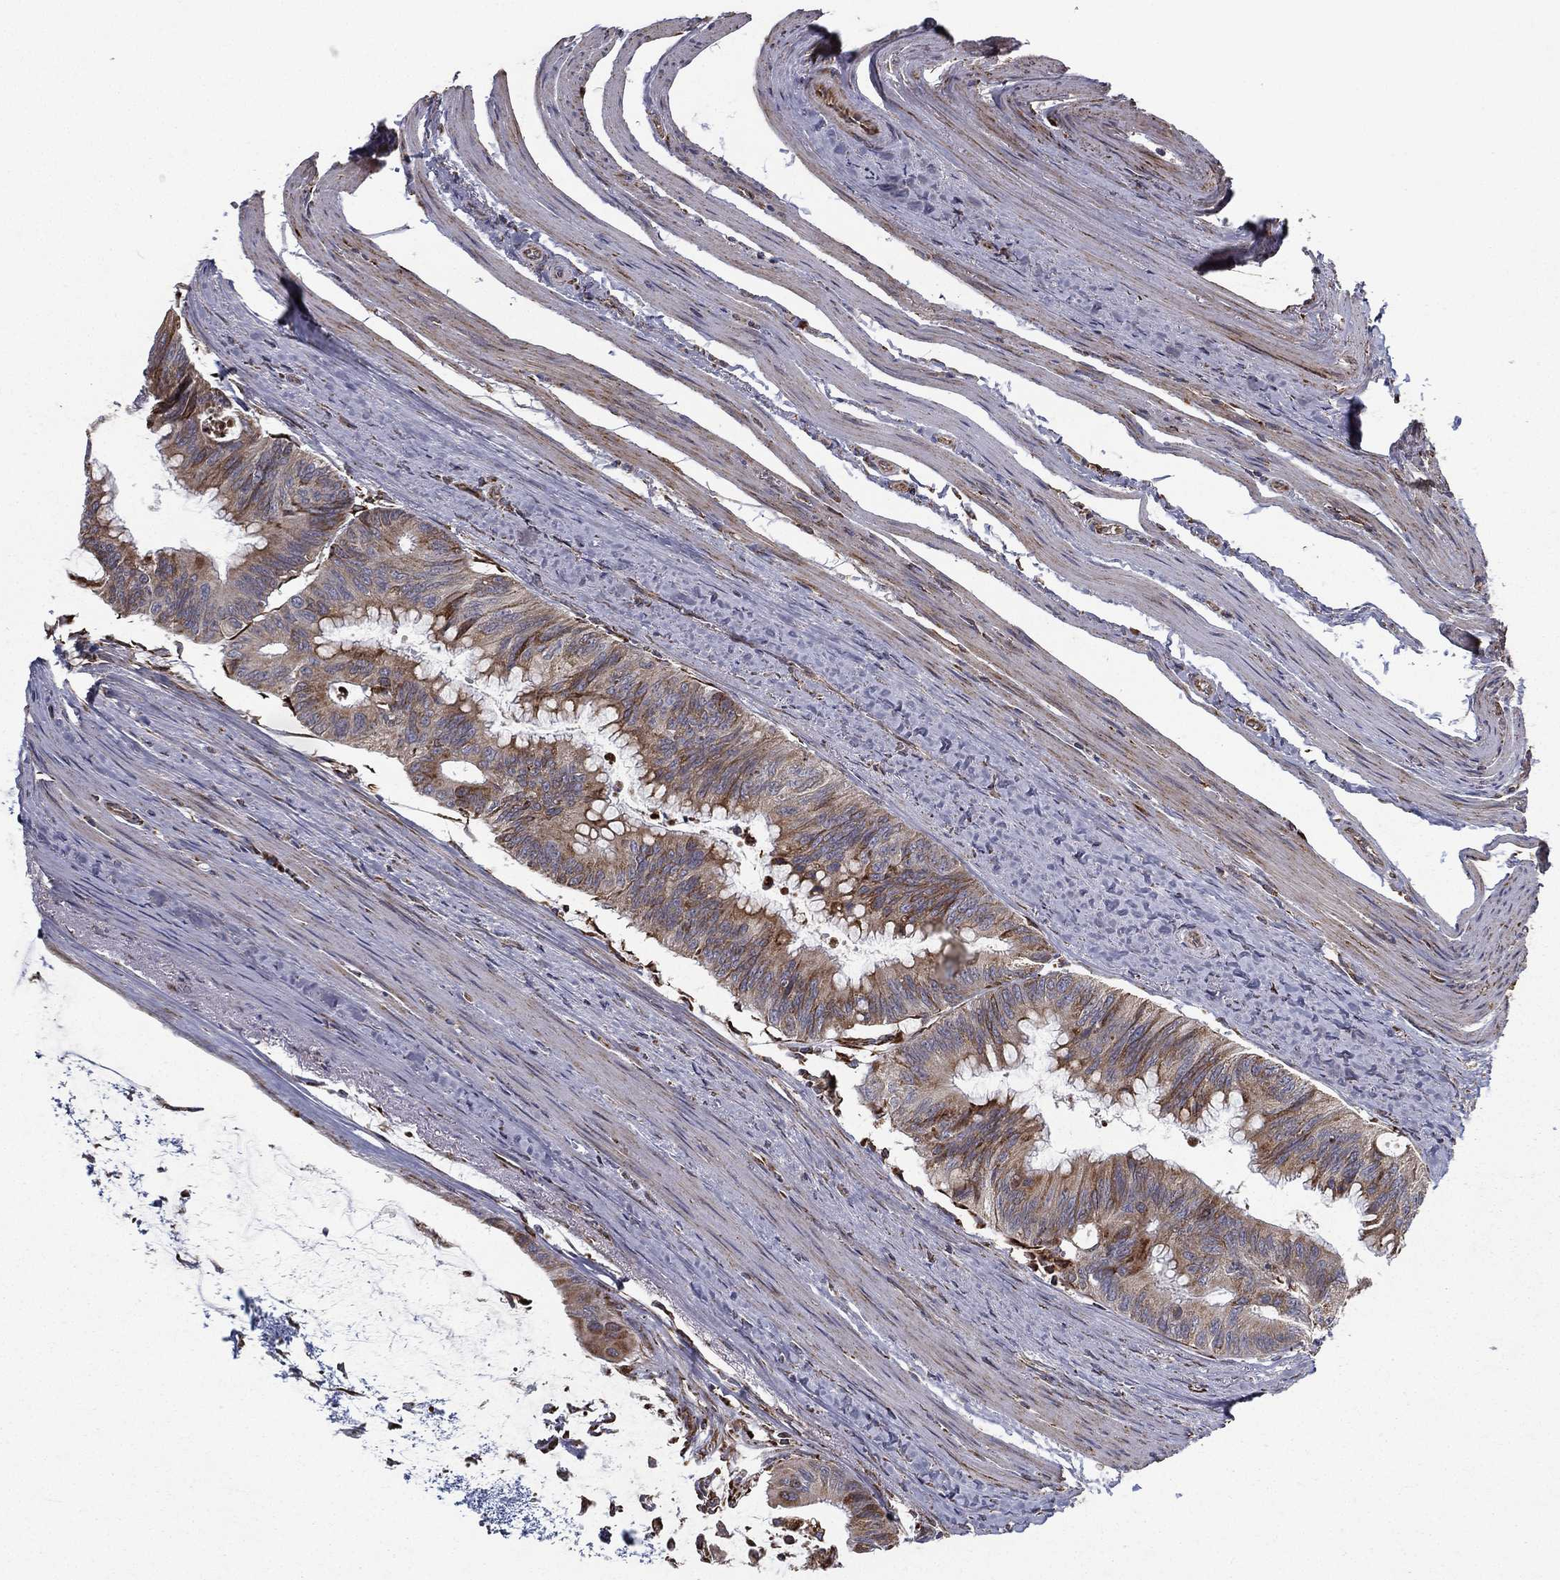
{"staining": {"intensity": "moderate", "quantity": "<25%", "location": "cytoplasmic/membranous"}, "tissue": "colorectal cancer", "cell_type": "Tumor cells", "image_type": "cancer", "snomed": [{"axis": "morphology", "description": "Normal tissue, NOS"}, {"axis": "morphology", "description": "Adenocarcinoma, NOS"}, {"axis": "topography", "description": "Colon"}], "caption": "DAB immunohistochemical staining of adenocarcinoma (colorectal) displays moderate cytoplasmic/membranous protein expression in approximately <25% of tumor cells. (Brightfield microscopy of DAB IHC at high magnification).", "gene": "MT-CYB", "patient": {"sex": "male", "age": 65}}